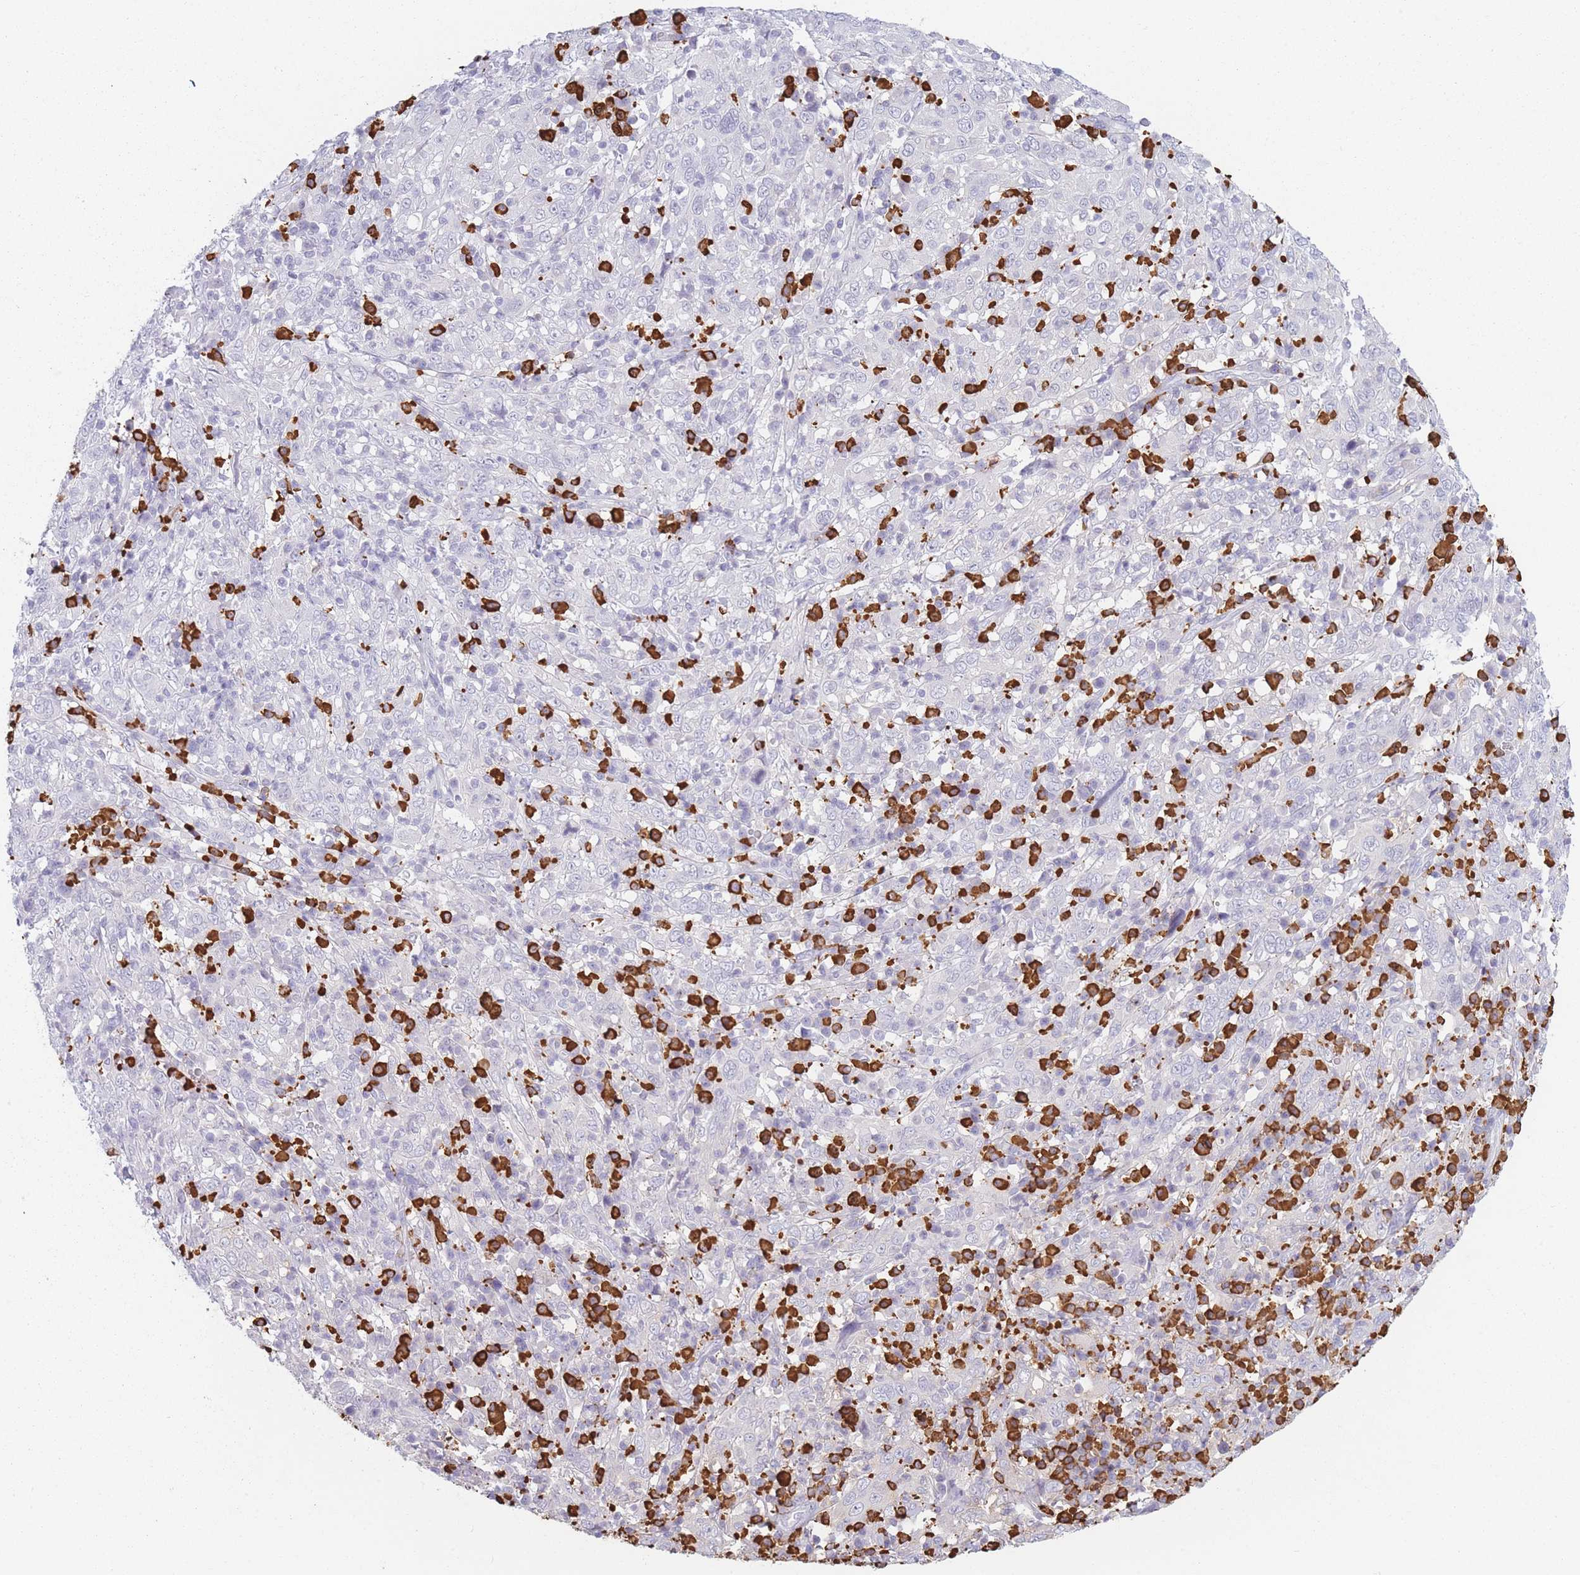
{"staining": {"intensity": "negative", "quantity": "none", "location": "none"}, "tissue": "cervical cancer", "cell_type": "Tumor cells", "image_type": "cancer", "snomed": [{"axis": "morphology", "description": "Squamous cell carcinoma, NOS"}, {"axis": "topography", "description": "Cervix"}], "caption": "Tumor cells are negative for protein expression in human cervical cancer.", "gene": "PLEKHG2", "patient": {"sex": "female", "age": 46}}